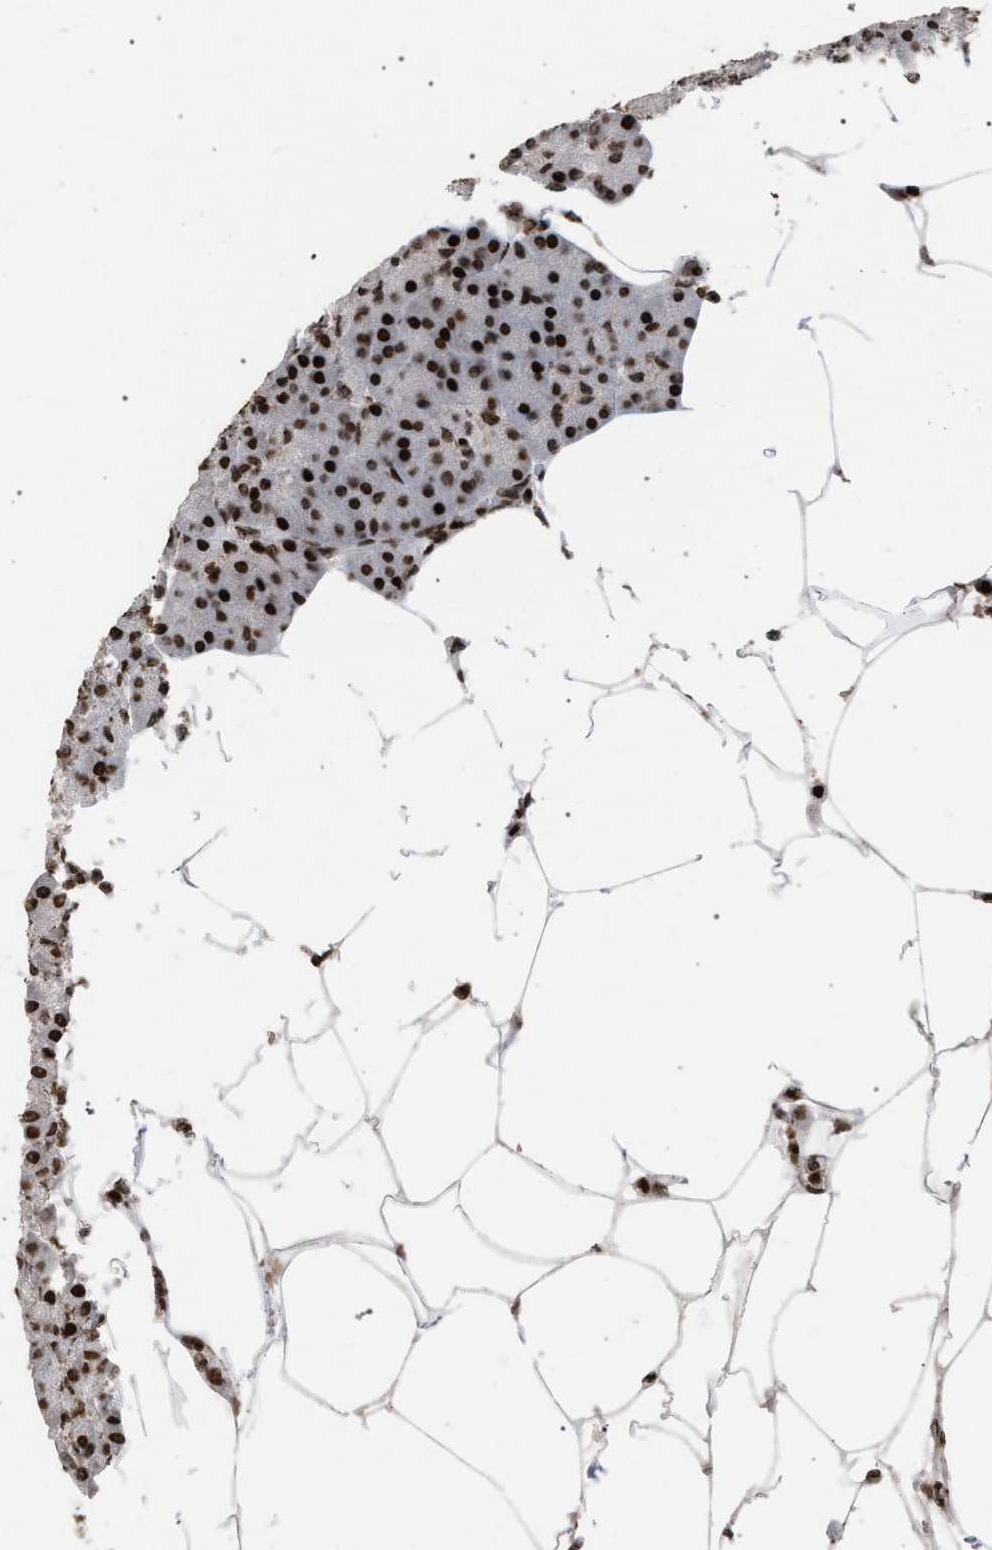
{"staining": {"intensity": "strong", "quantity": ">75%", "location": "nuclear"}, "tissue": "pancreas", "cell_type": "Exocrine glandular cells", "image_type": "normal", "snomed": [{"axis": "morphology", "description": "Normal tissue, NOS"}, {"axis": "topography", "description": "Pancreas"}], "caption": "Strong nuclear positivity is identified in about >75% of exocrine glandular cells in benign pancreas.", "gene": "FOXD3", "patient": {"sex": "female", "age": 70}}